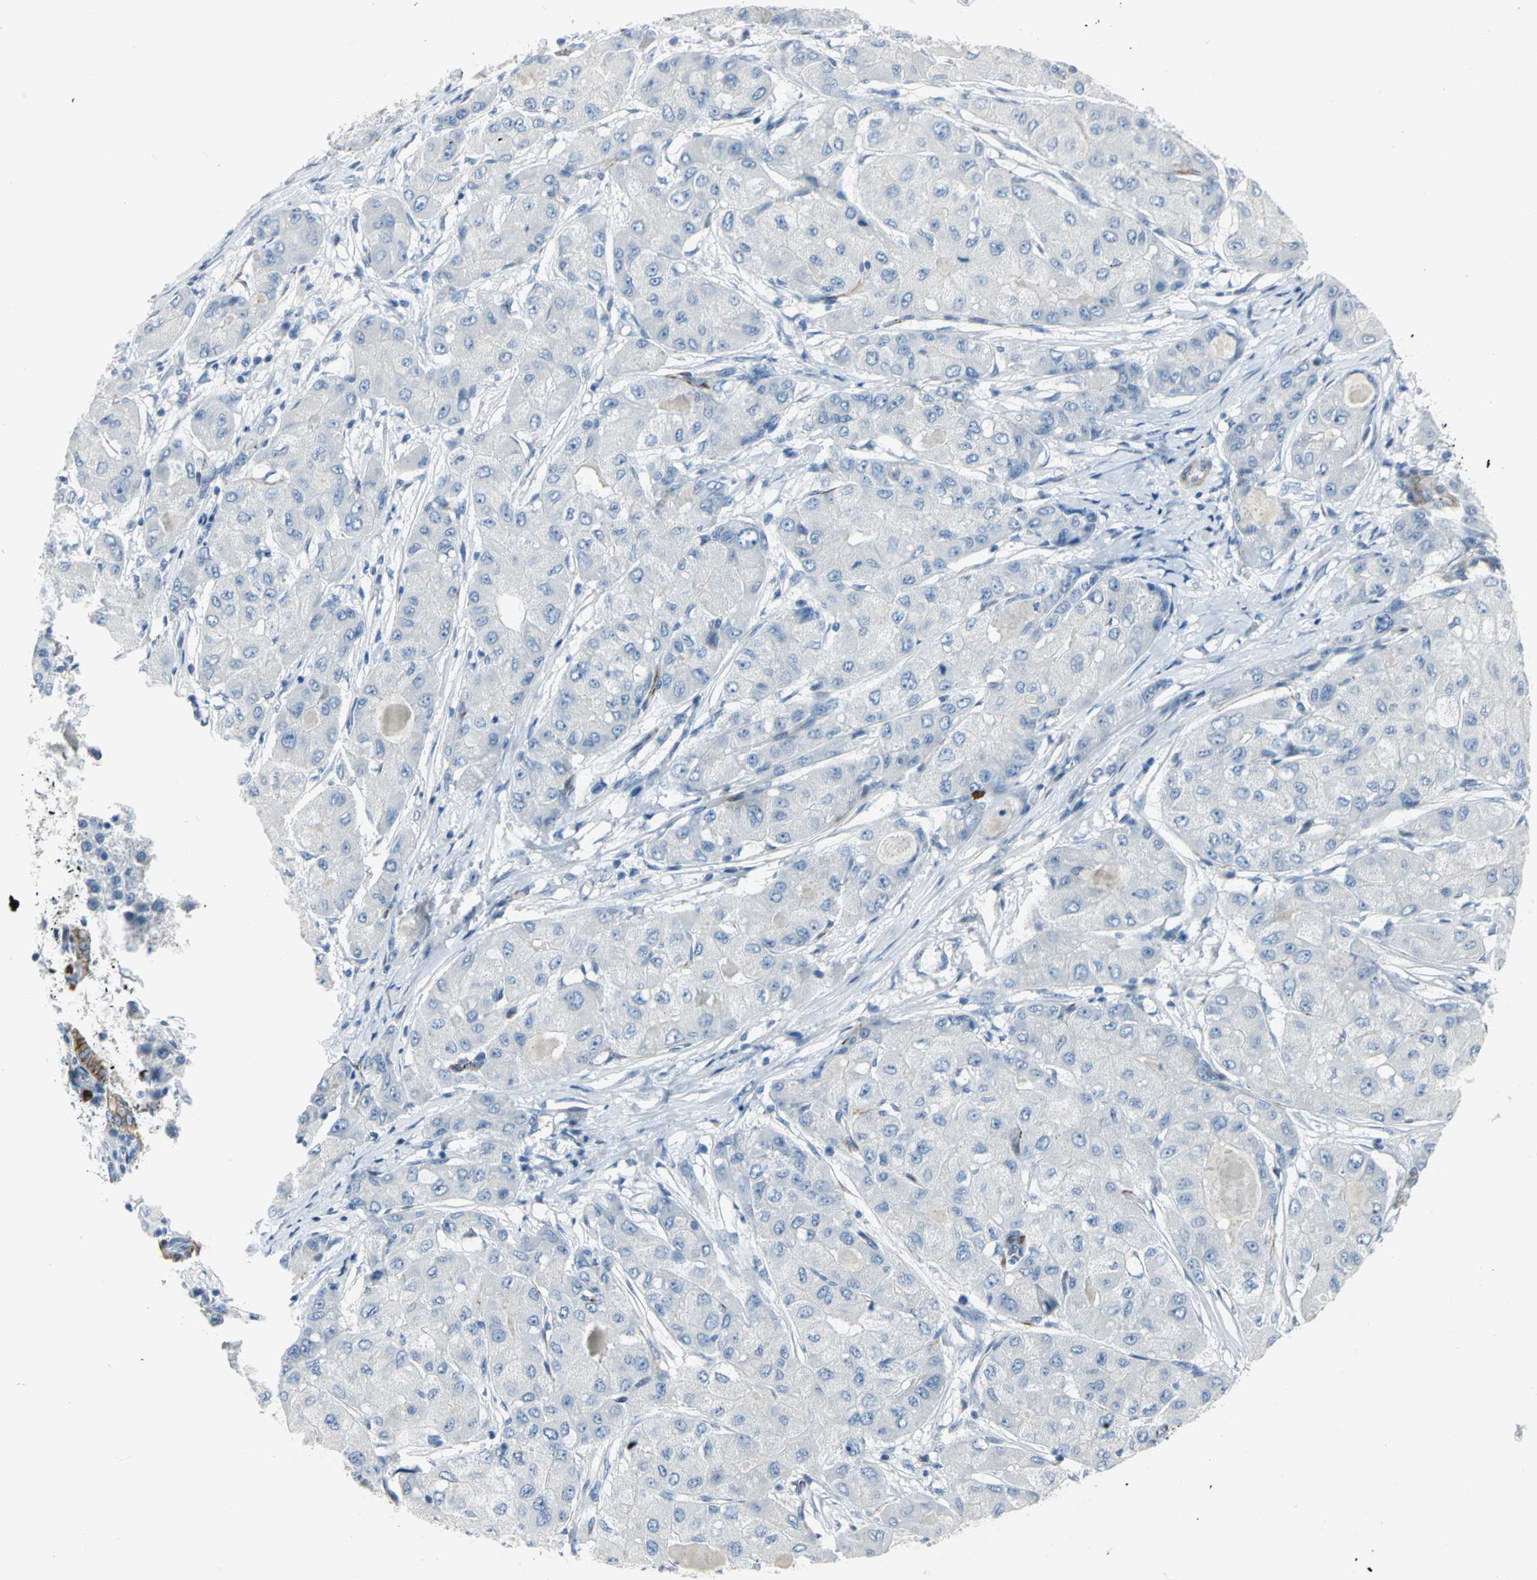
{"staining": {"intensity": "negative", "quantity": "none", "location": "none"}, "tissue": "liver cancer", "cell_type": "Tumor cells", "image_type": "cancer", "snomed": [{"axis": "morphology", "description": "Carcinoma, Hepatocellular, NOS"}, {"axis": "topography", "description": "Liver"}], "caption": "IHC of liver hepatocellular carcinoma exhibits no staining in tumor cells.", "gene": "ALOX15", "patient": {"sex": "male", "age": 80}}